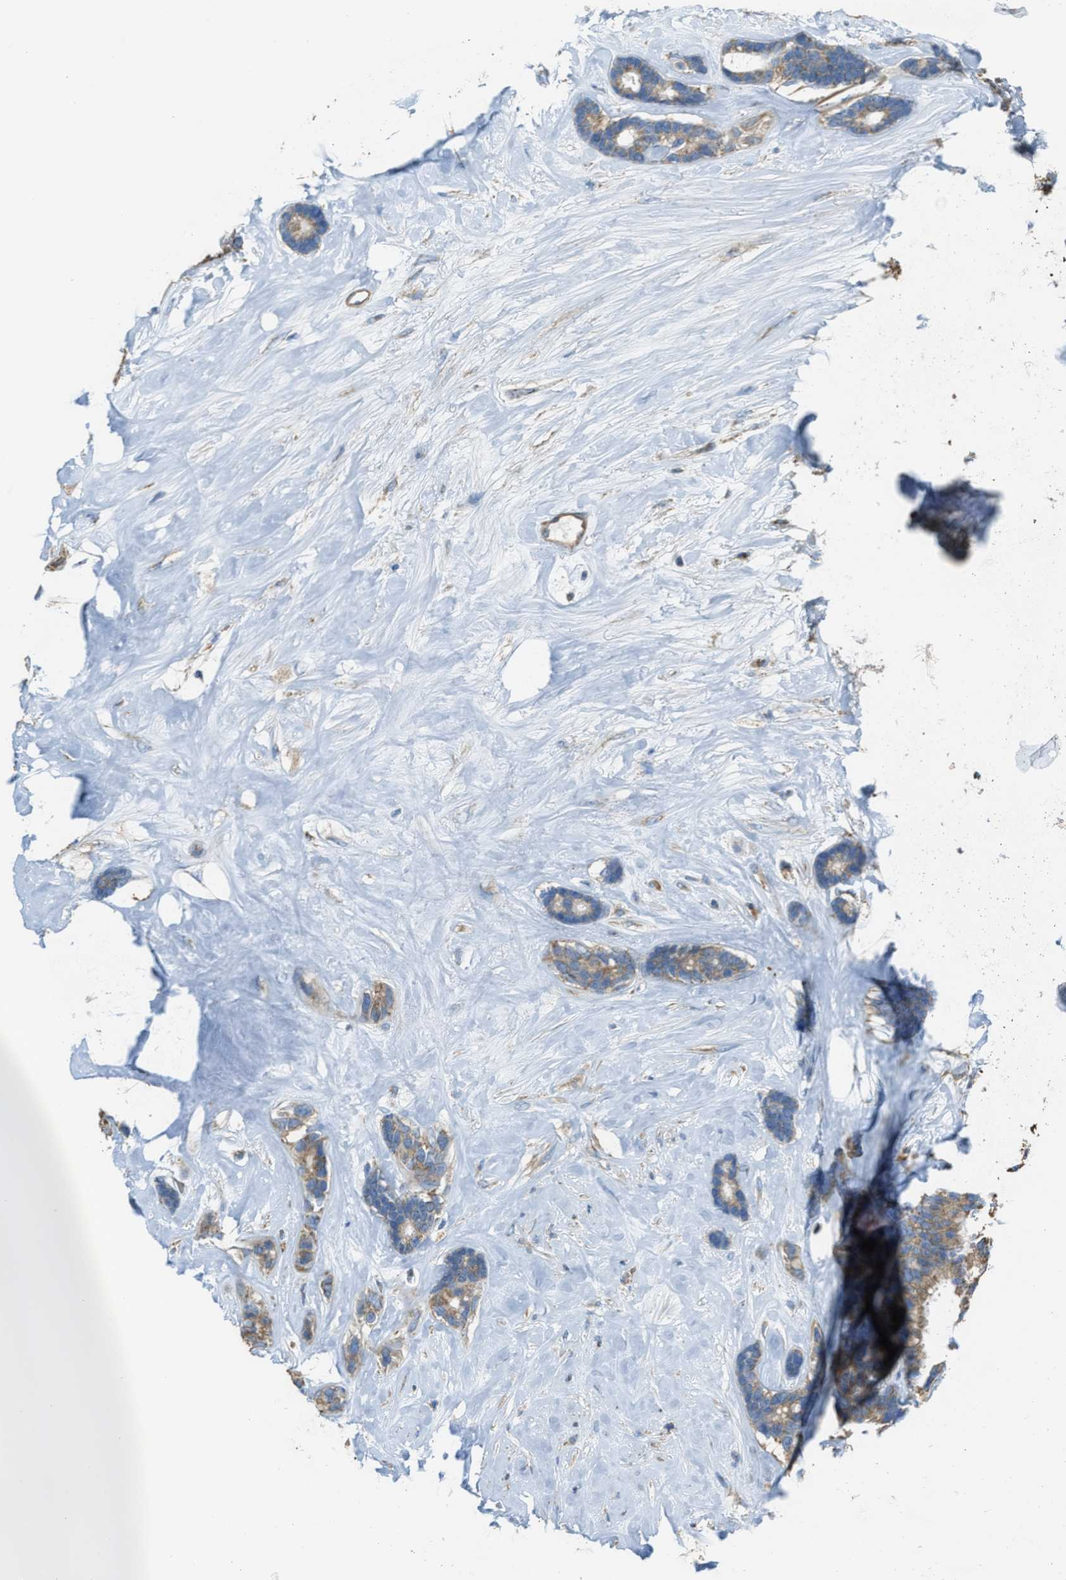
{"staining": {"intensity": "moderate", "quantity": ">75%", "location": "cytoplasmic/membranous"}, "tissue": "breast cancer", "cell_type": "Tumor cells", "image_type": "cancer", "snomed": [{"axis": "morphology", "description": "Duct carcinoma"}, {"axis": "topography", "description": "Breast"}], "caption": "High-power microscopy captured an IHC photomicrograph of infiltrating ductal carcinoma (breast), revealing moderate cytoplasmic/membranous positivity in about >75% of tumor cells. (DAB (3,3'-diaminobenzidine) IHC with brightfield microscopy, high magnification).", "gene": "SLC25A11", "patient": {"sex": "female", "age": 87}}